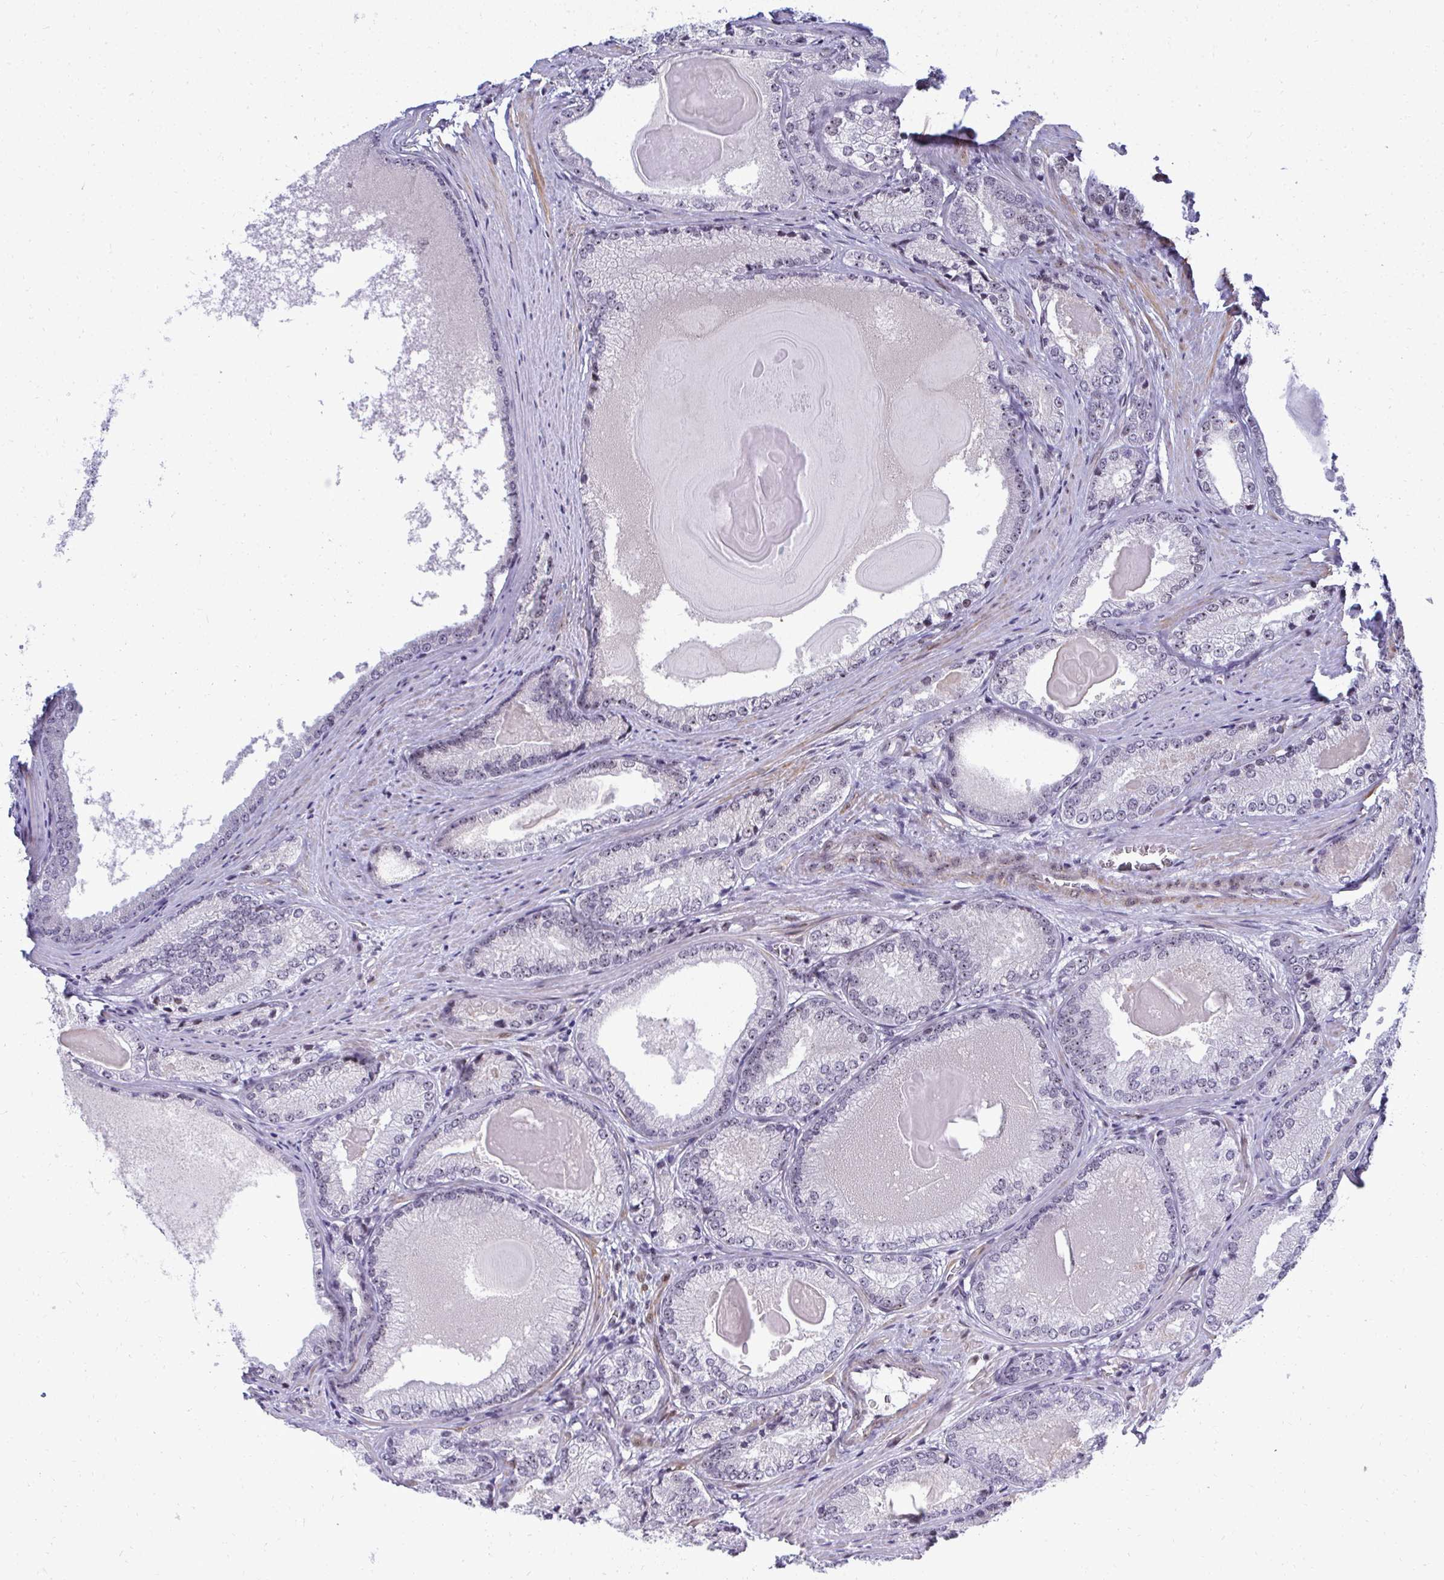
{"staining": {"intensity": "weak", "quantity": "<25%", "location": "nuclear"}, "tissue": "prostate cancer", "cell_type": "Tumor cells", "image_type": "cancer", "snomed": [{"axis": "morphology", "description": "Adenocarcinoma, NOS"}, {"axis": "morphology", "description": "Adenocarcinoma, Low grade"}, {"axis": "topography", "description": "Prostate"}], "caption": "Micrograph shows no protein staining in tumor cells of prostate low-grade adenocarcinoma tissue.", "gene": "SIRT7", "patient": {"sex": "male", "age": 68}}